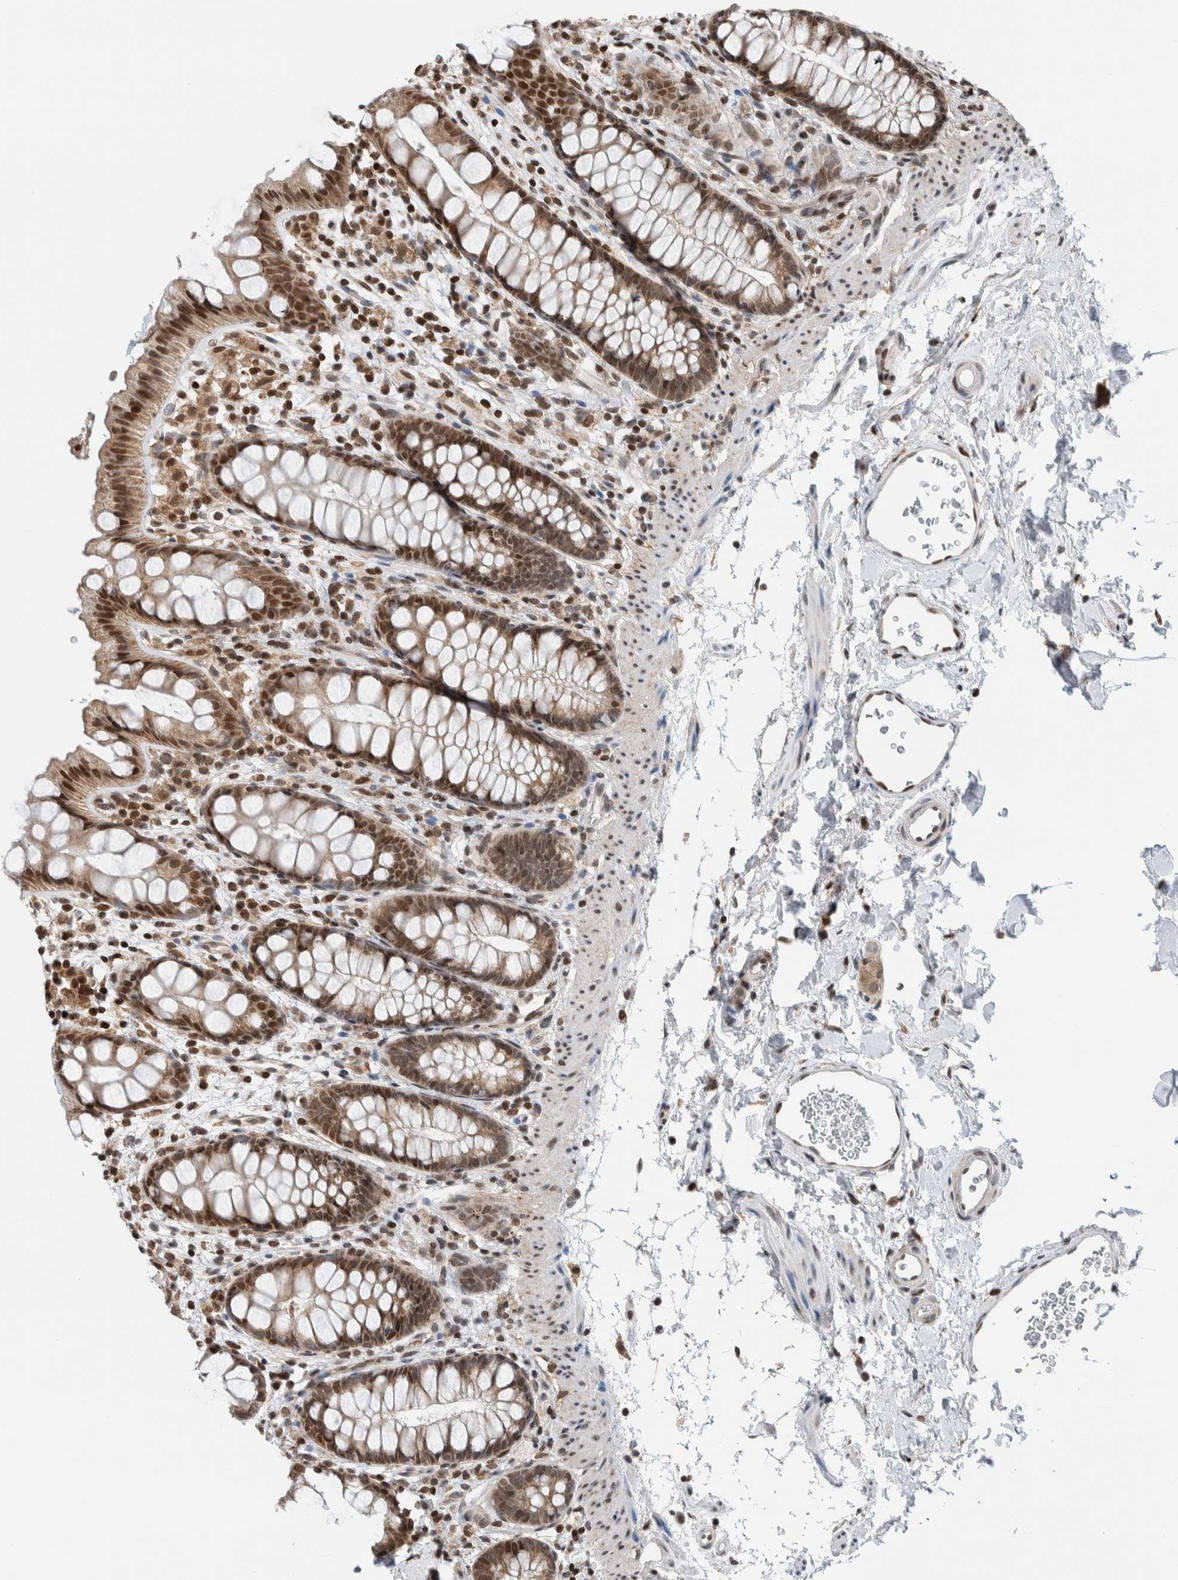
{"staining": {"intensity": "moderate", "quantity": ">75%", "location": "nuclear"}, "tissue": "rectum", "cell_type": "Glandular cells", "image_type": "normal", "snomed": [{"axis": "morphology", "description": "Normal tissue, NOS"}, {"axis": "topography", "description": "Rectum"}], "caption": "About >75% of glandular cells in unremarkable human rectum reveal moderate nuclear protein positivity as visualized by brown immunohistochemical staining.", "gene": "NPLOC4", "patient": {"sex": "female", "age": 65}}